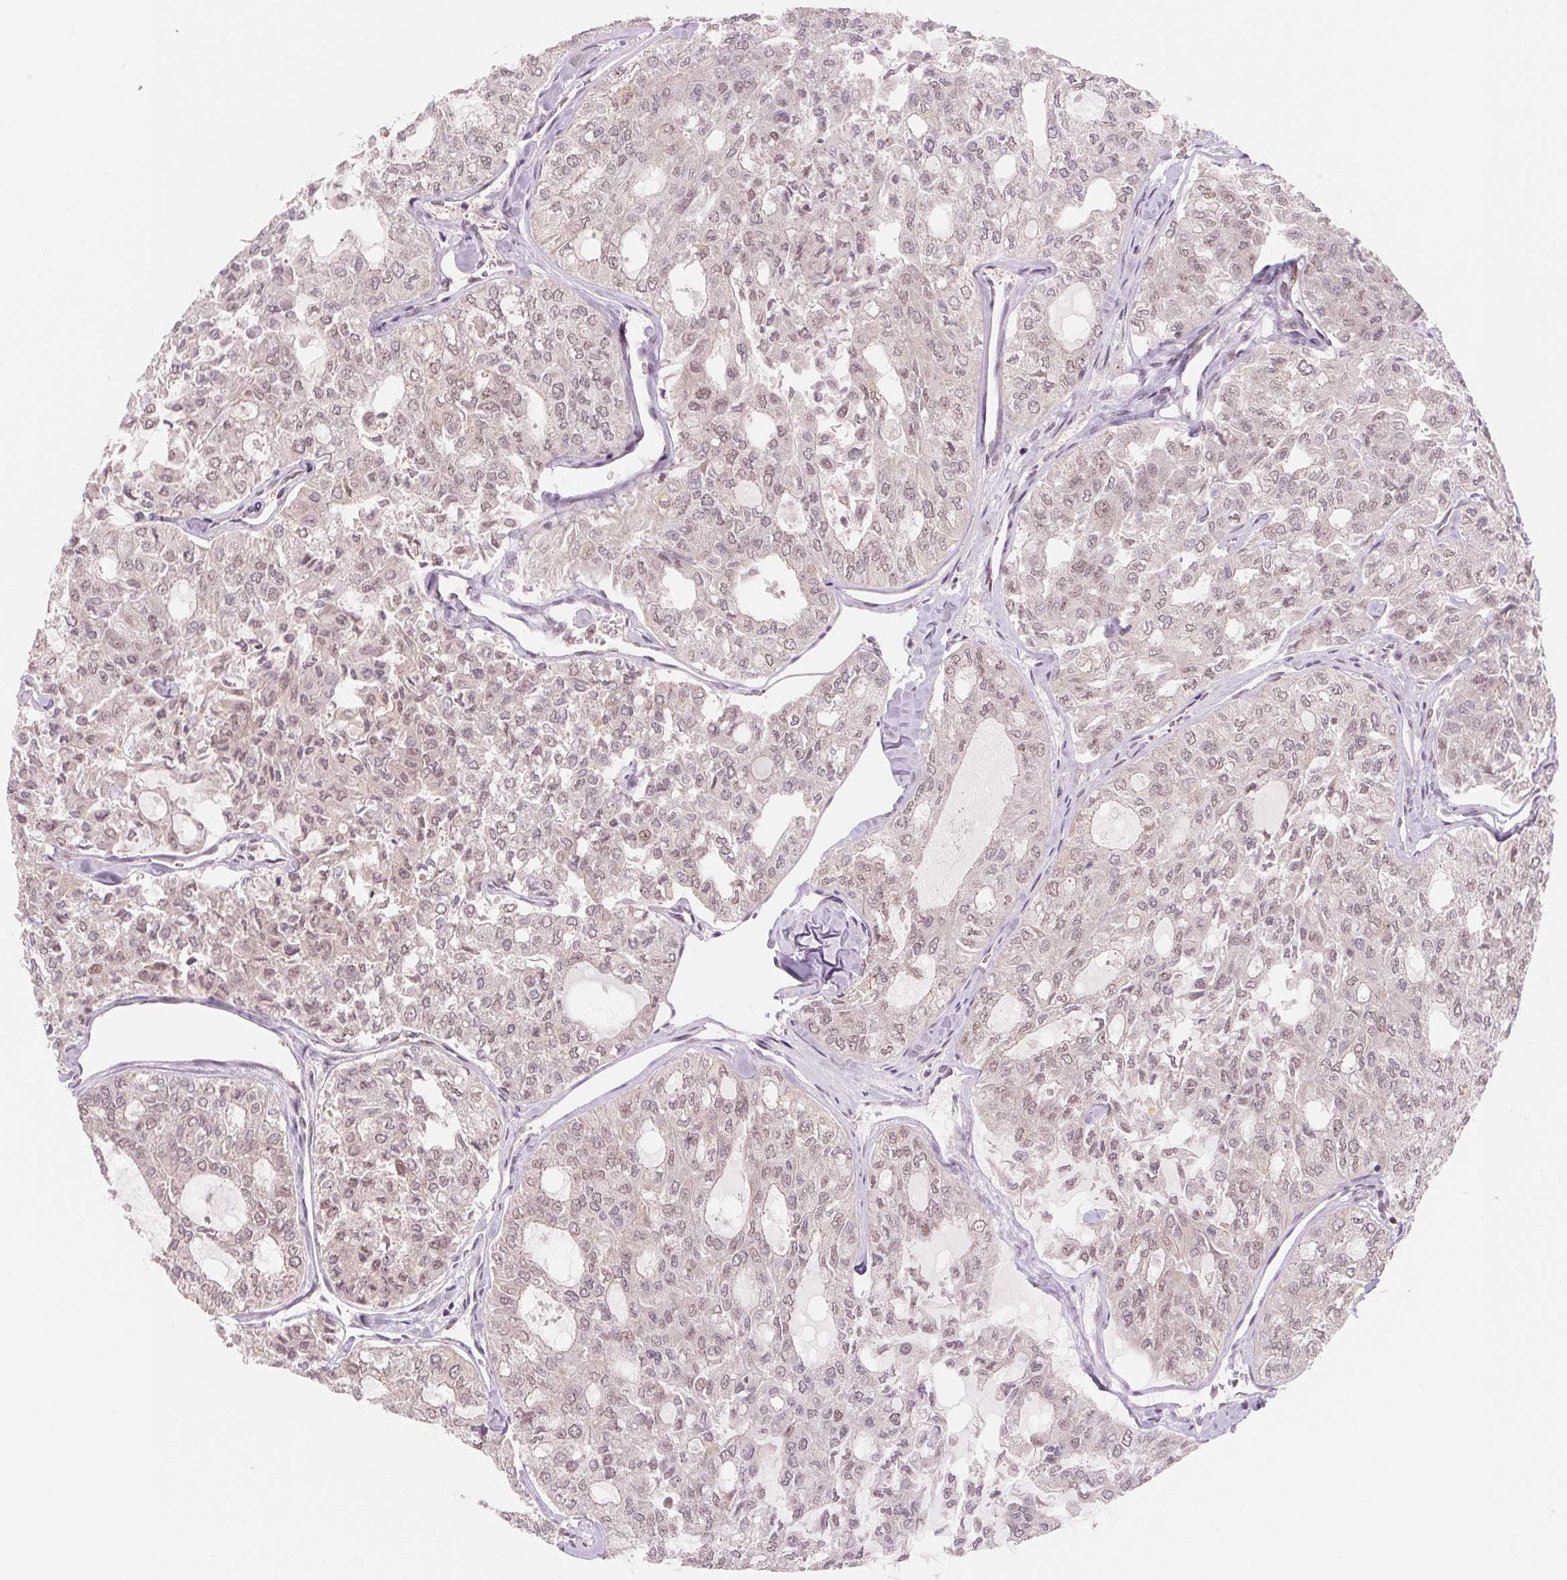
{"staining": {"intensity": "weak", "quantity": "25%-75%", "location": "cytoplasmic/membranous,nuclear"}, "tissue": "thyroid cancer", "cell_type": "Tumor cells", "image_type": "cancer", "snomed": [{"axis": "morphology", "description": "Follicular adenoma carcinoma, NOS"}, {"axis": "topography", "description": "Thyroid gland"}], "caption": "An IHC micrograph of tumor tissue is shown. Protein staining in brown highlights weak cytoplasmic/membranous and nuclear positivity in thyroid cancer (follicular adenoma carcinoma) within tumor cells. The protein is shown in brown color, while the nuclei are stained blue.", "gene": "DNAJB6", "patient": {"sex": "male", "age": 75}}